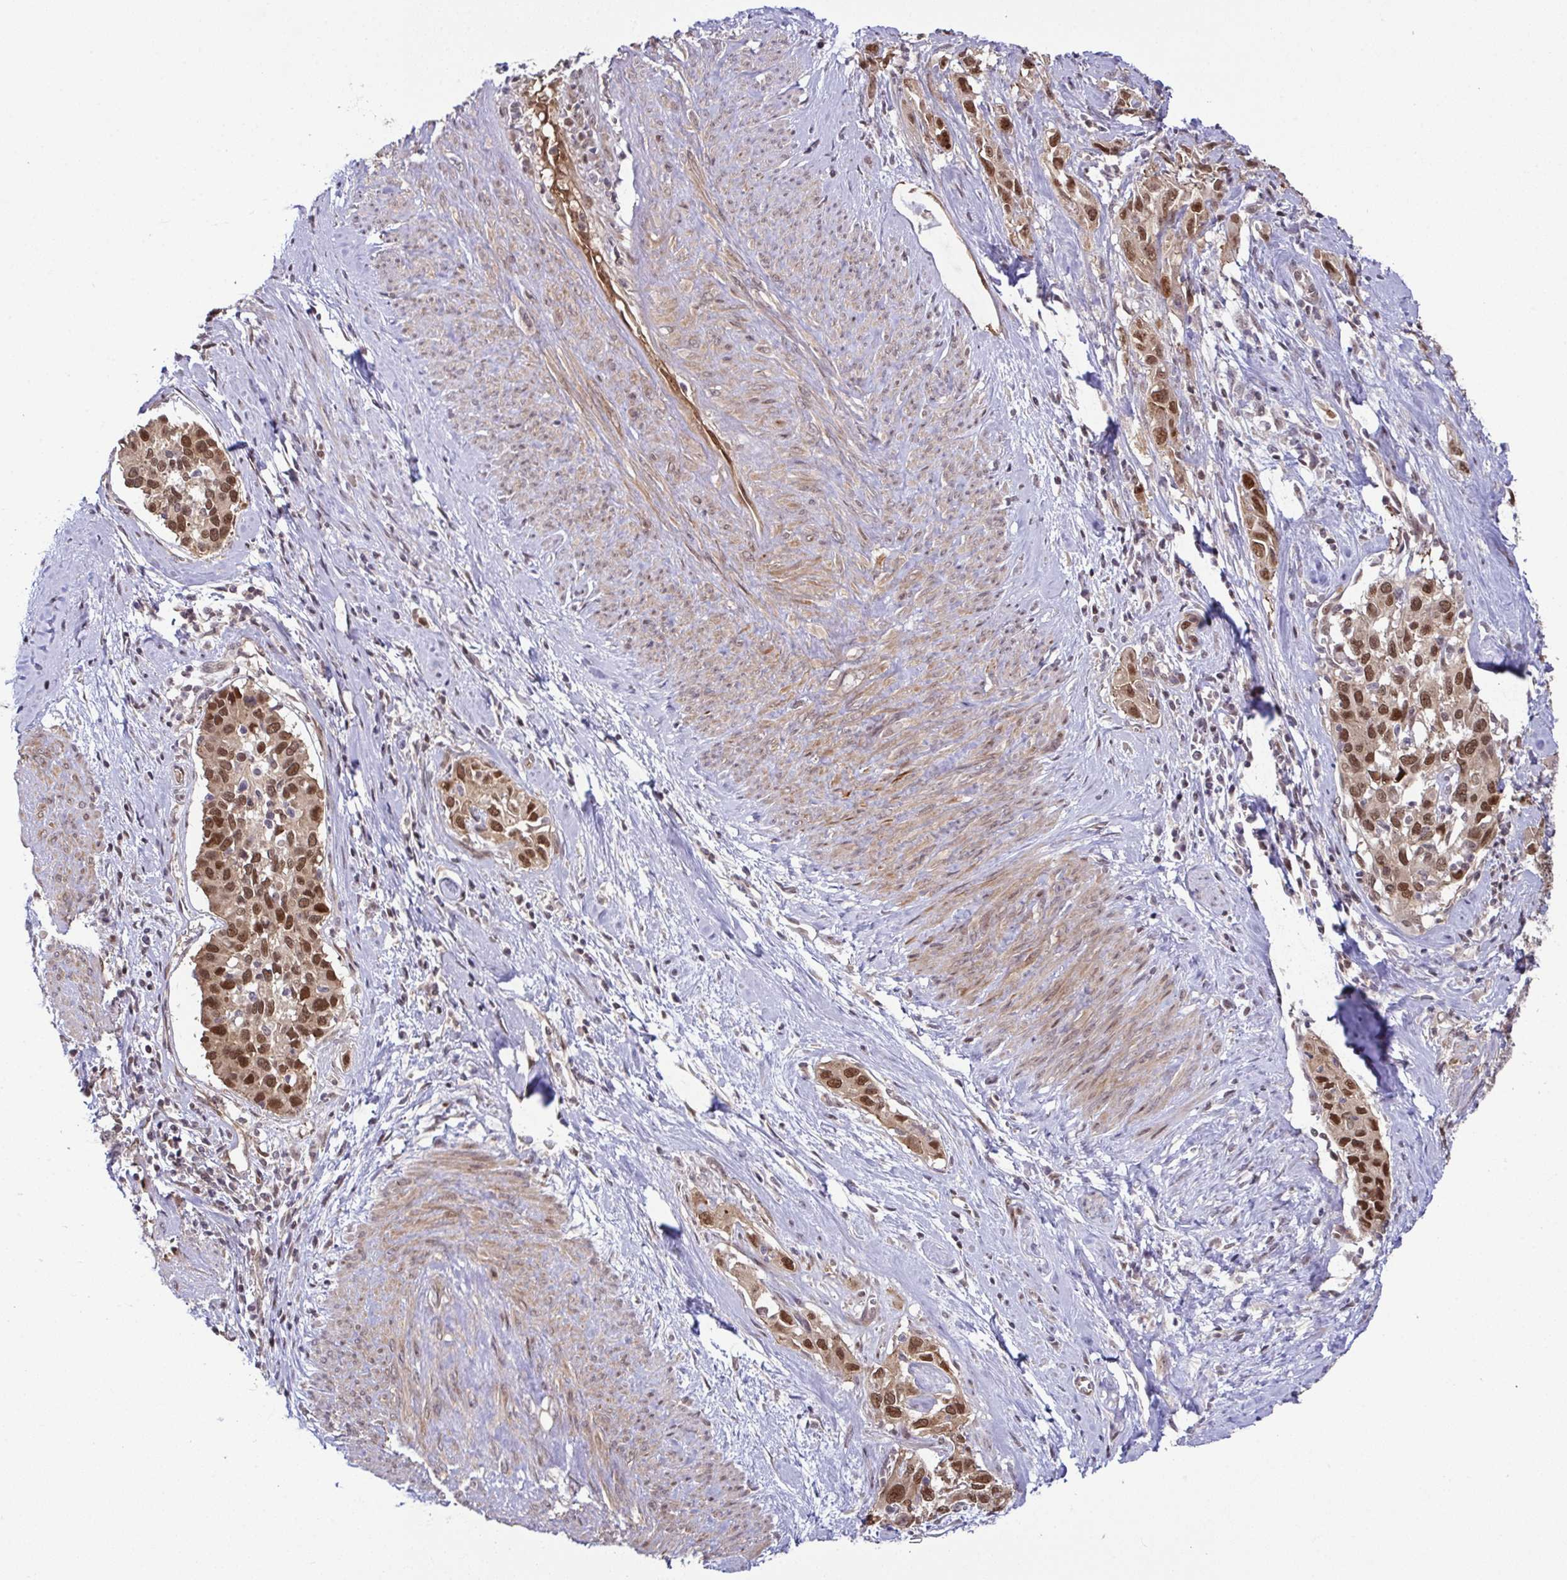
{"staining": {"intensity": "moderate", "quantity": ">75%", "location": "nuclear"}, "tissue": "cervical cancer", "cell_type": "Tumor cells", "image_type": "cancer", "snomed": [{"axis": "morphology", "description": "Squamous cell carcinoma, NOS"}, {"axis": "topography", "description": "Cervix"}], "caption": "Immunohistochemistry (DAB (3,3'-diaminobenzidine)) staining of human cervical squamous cell carcinoma exhibits moderate nuclear protein positivity in approximately >75% of tumor cells.", "gene": "DNAJB1", "patient": {"sex": "female", "age": 51}}